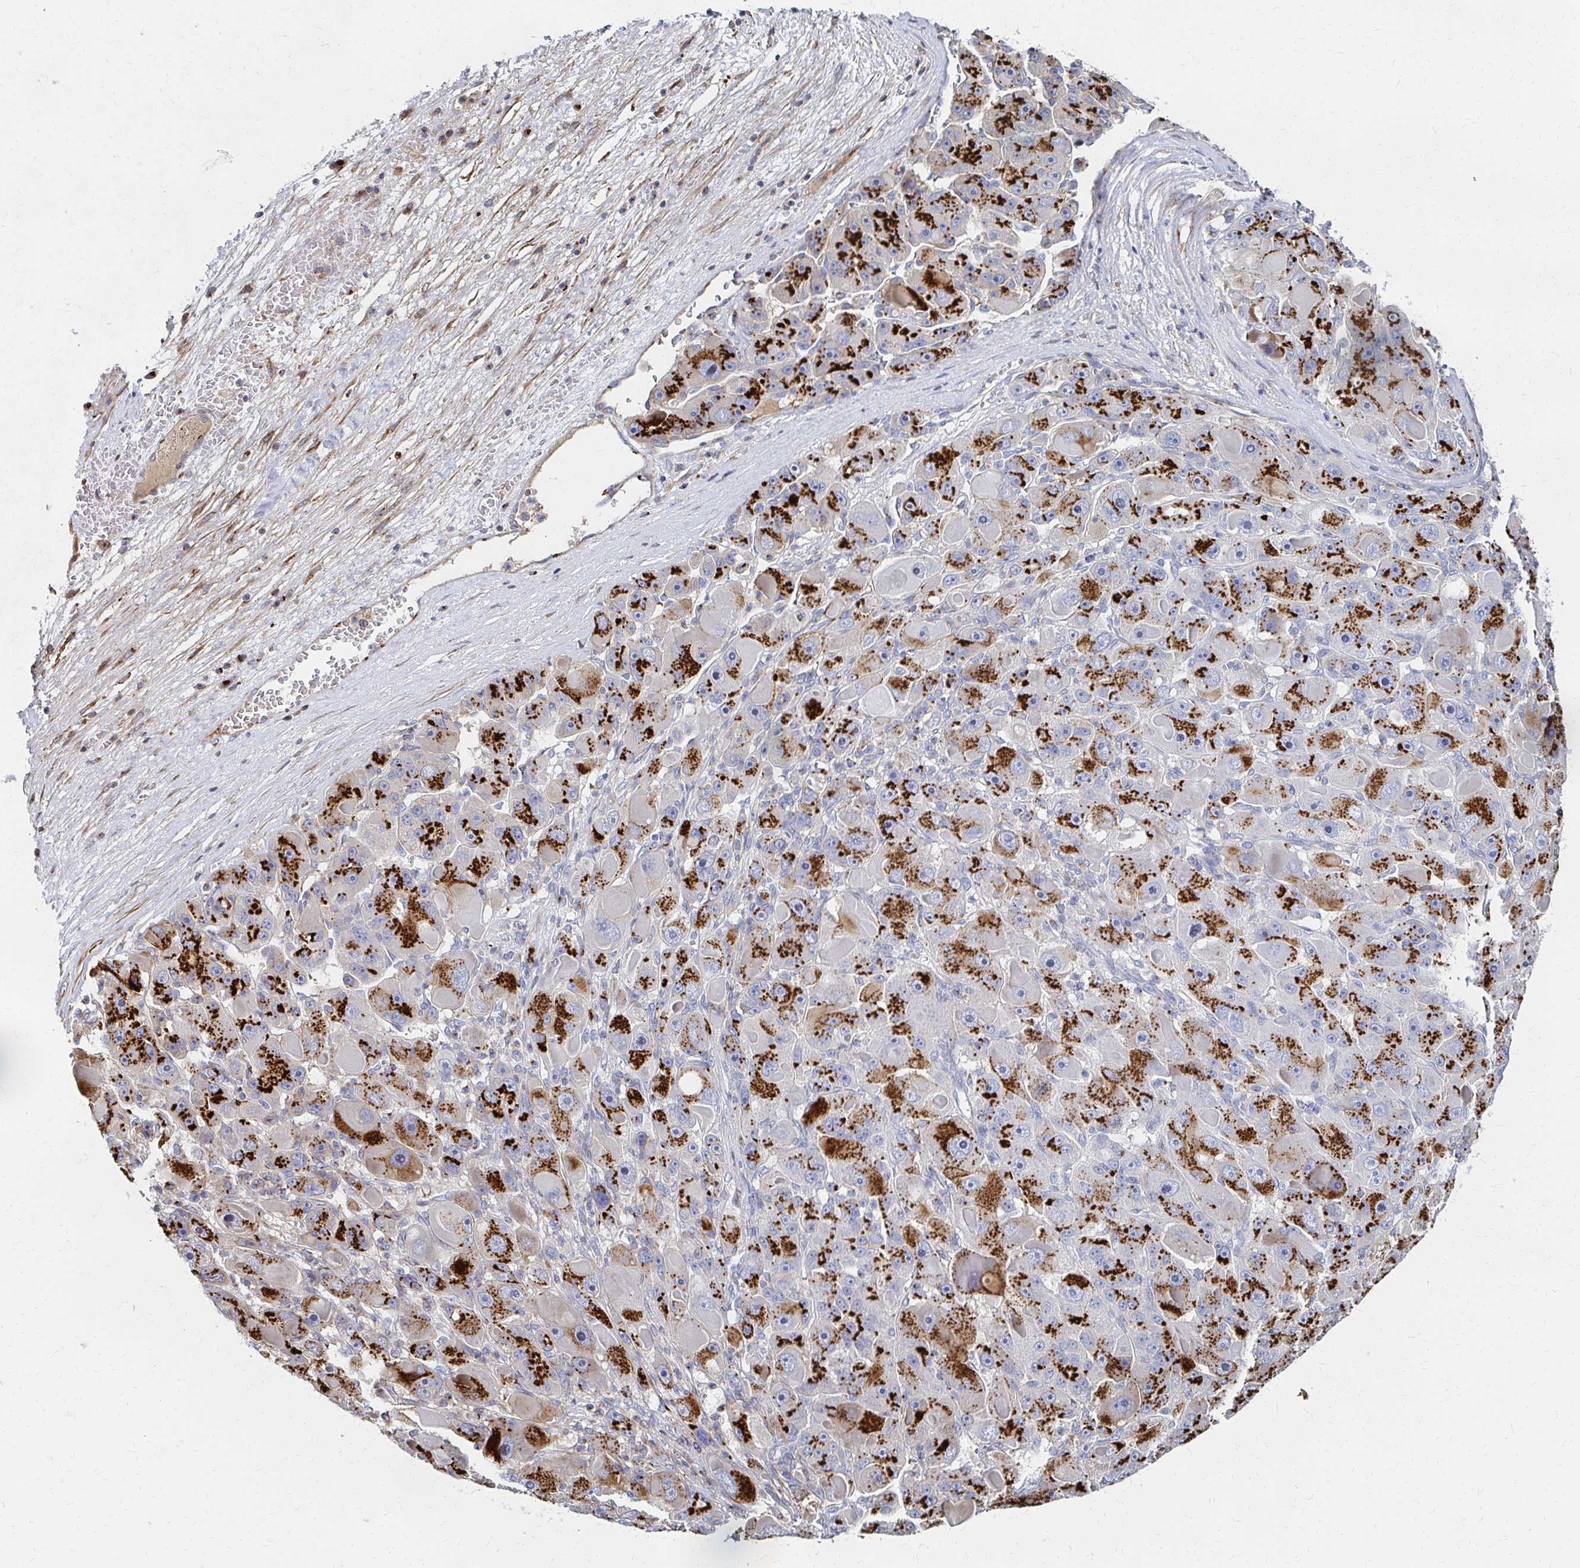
{"staining": {"intensity": "strong", "quantity": ">75%", "location": "cytoplasmic/membranous"}, "tissue": "liver cancer", "cell_type": "Tumor cells", "image_type": "cancer", "snomed": [{"axis": "morphology", "description": "Carcinoma, Hepatocellular, NOS"}, {"axis": "topography", "description": "Liver"}], "caption": "Immunohistochemistry (IHC) (DAB (3,3'-diaminobenzidine)) staining of hepatocellular carcinoma (liver) demonstrates strong cytoplasmic/membranous protein staining in about >75% of tumor cells. Using DAB (3,3'-diaminobenzidine) (brown) and hematoxylin (blue) stains, captured at high magnification using brightfield microscopy.", "gene": "MAN1A1", "patient": {"sex": "male", "age": 76}}